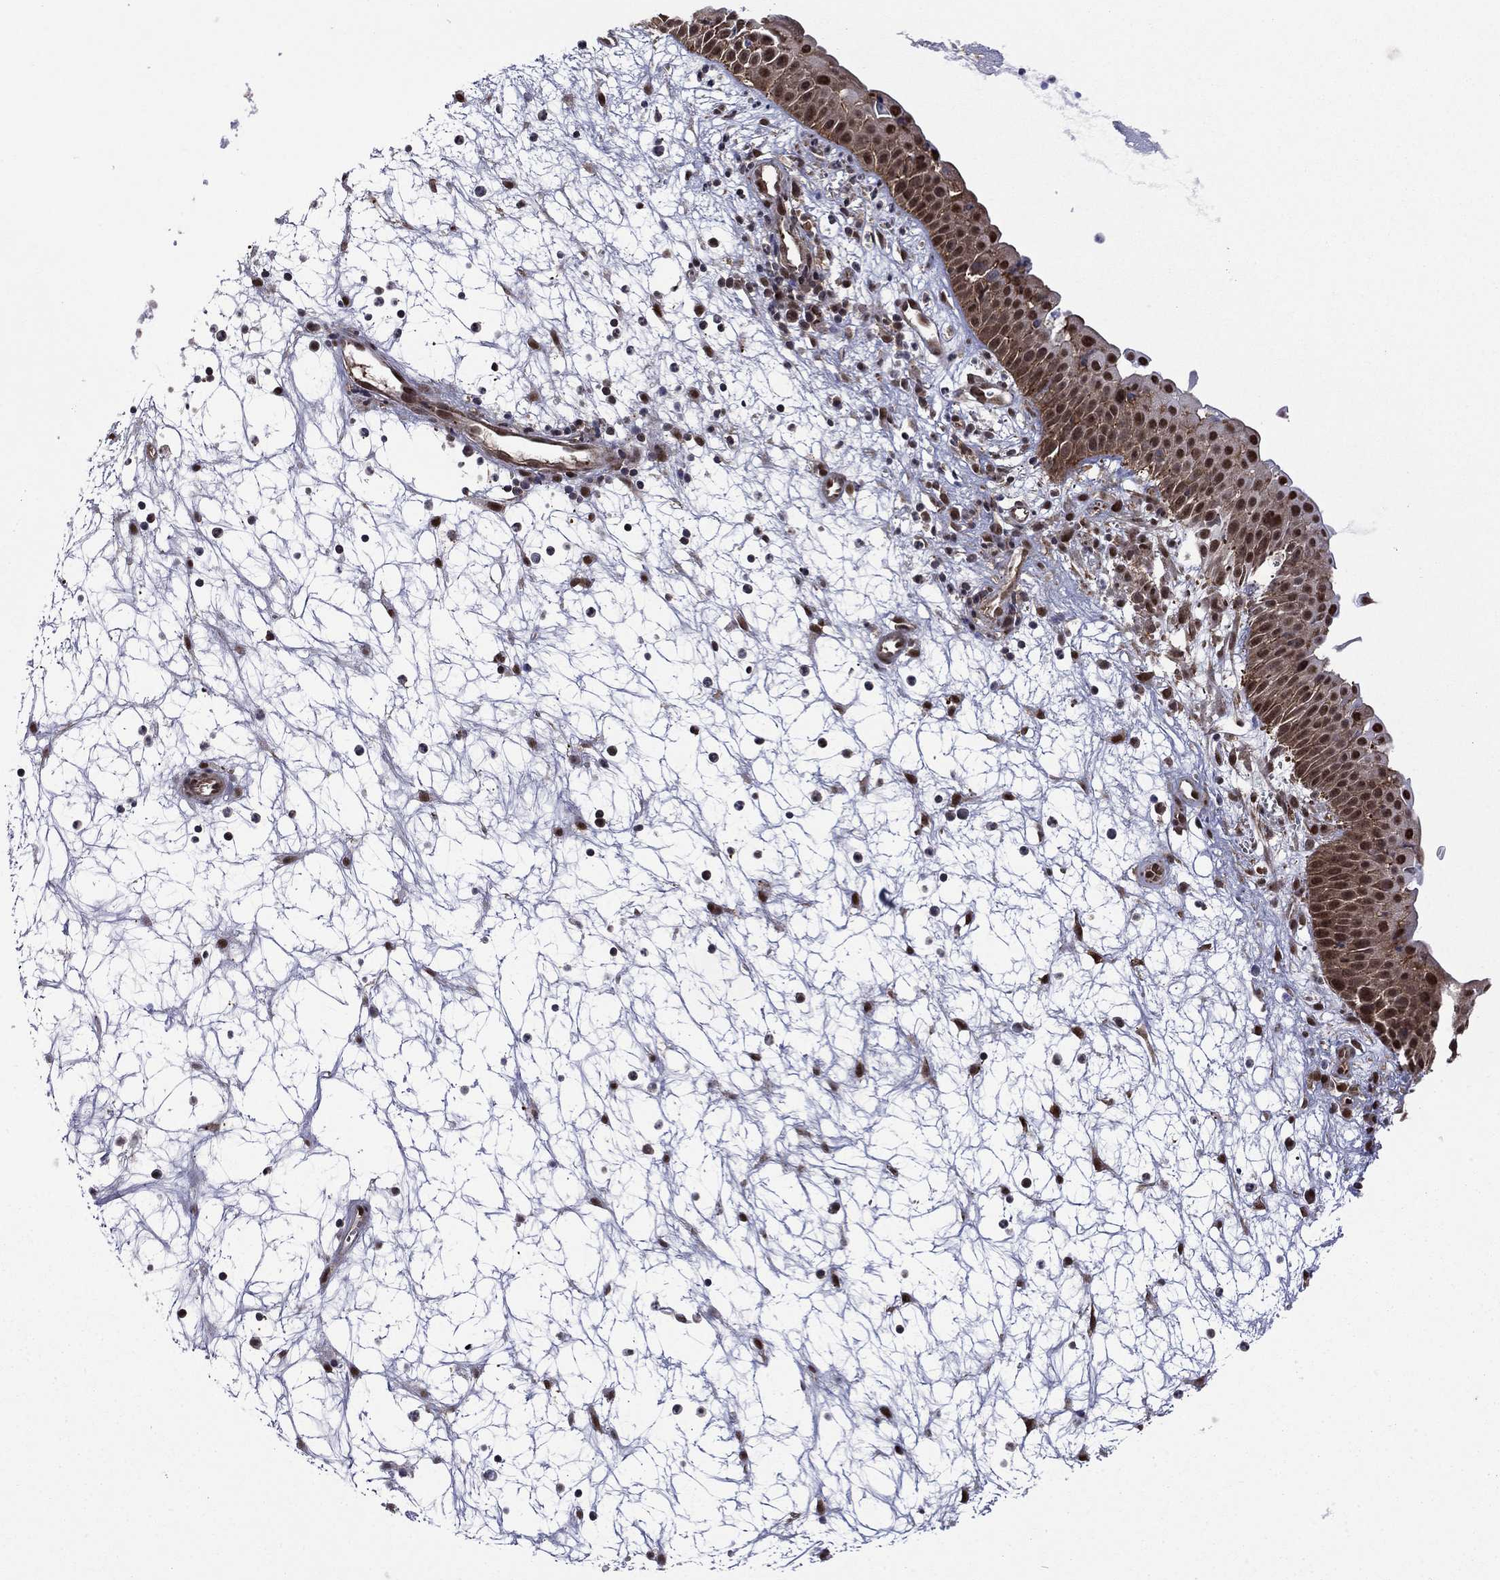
{"staining": {"intensity": "moderate", "quantity": "25%-75%", "location": "cytoplasmic/membranous,nuclear"}, "tissue": "nasopharynx", "cell_type": "Respiratory epithelial cells", "image_type": "normal", "snomed": [{"axis": "morphology", "description": "Normal tissue, NOS"}, {"axis": "topography", "description": "Nasopharynx"}], "caption": "Human nasopharynx stained for a protein (brown) shows moderate cytoplasmic/membranous,nuclear positive staining in about 25%-75% of respiratory epithelial cells.", "gene": "PSMD2", "patient": {"sex": "male", "age": 61}}